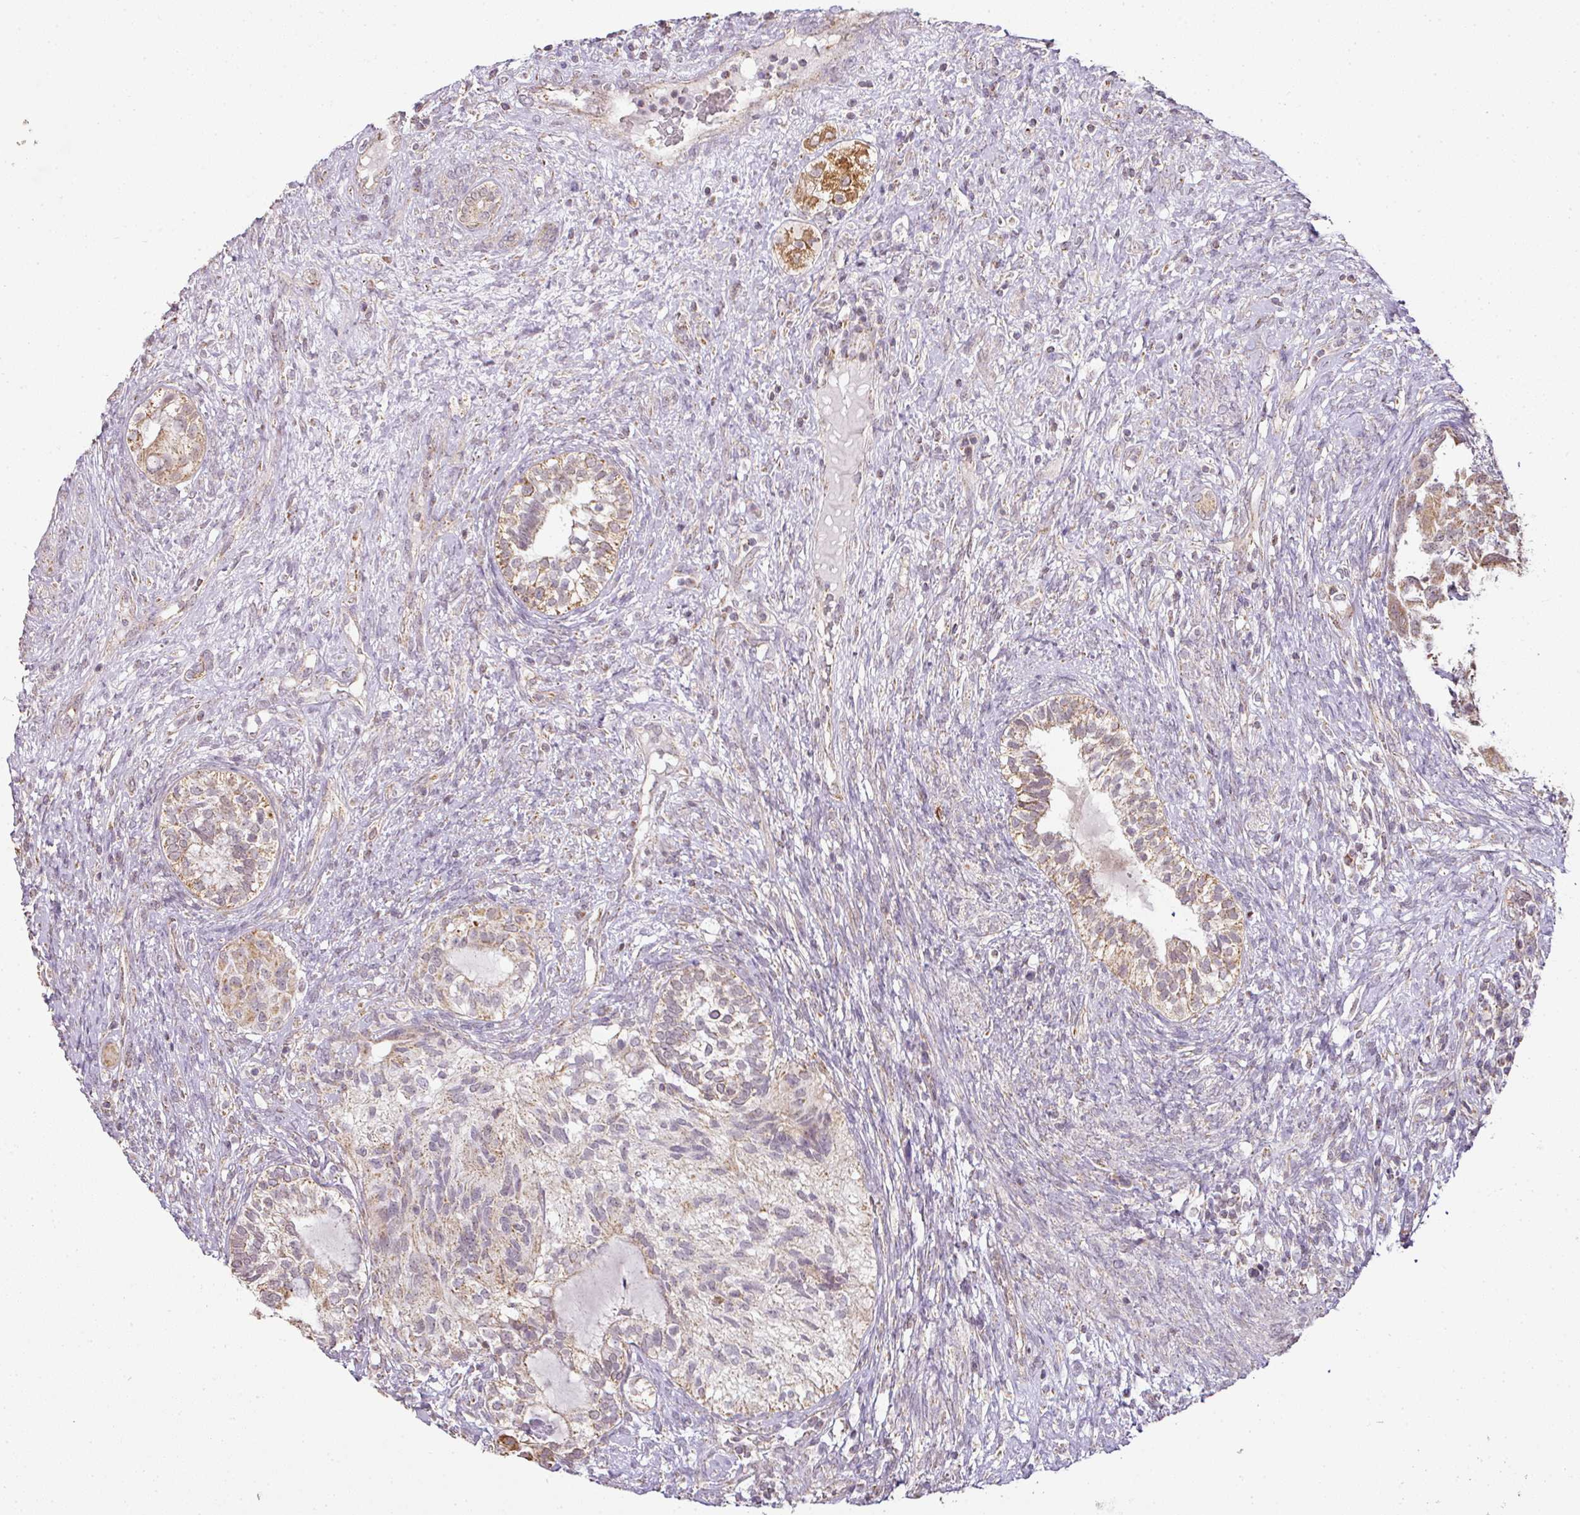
{"staining": {"intensity": "moderate", "quantity": ">75%", "location": "cytoplasmic/membranous"}, "tissue": "testis cancer", "cell_type": "Tumor cells", "image_type": "cancer", "snomed": [{"axis": "morphology", "description": "Seminoma, NOS"}, {"axis": "morphology", "description": "Carcinoma, Embryonal, NOS"}, {"axis": "topography", "description": "Testis"}], "caption": "DAB (3,3'-diaminobenzidine) immunohistochemical staining of human testis cancer (embryonal carcinoma) shows moderate cytoplasmic/membranous protein expression in approximately >75% of tumor cells. The staining was performed using DAB (3,3'-diaminobenzidine), with brown indicating positive protein expression. Nuclei are stained blue with hematoxylin.", "gene": "MYOM2", "patient": {"sex": "male", "age": 41}}